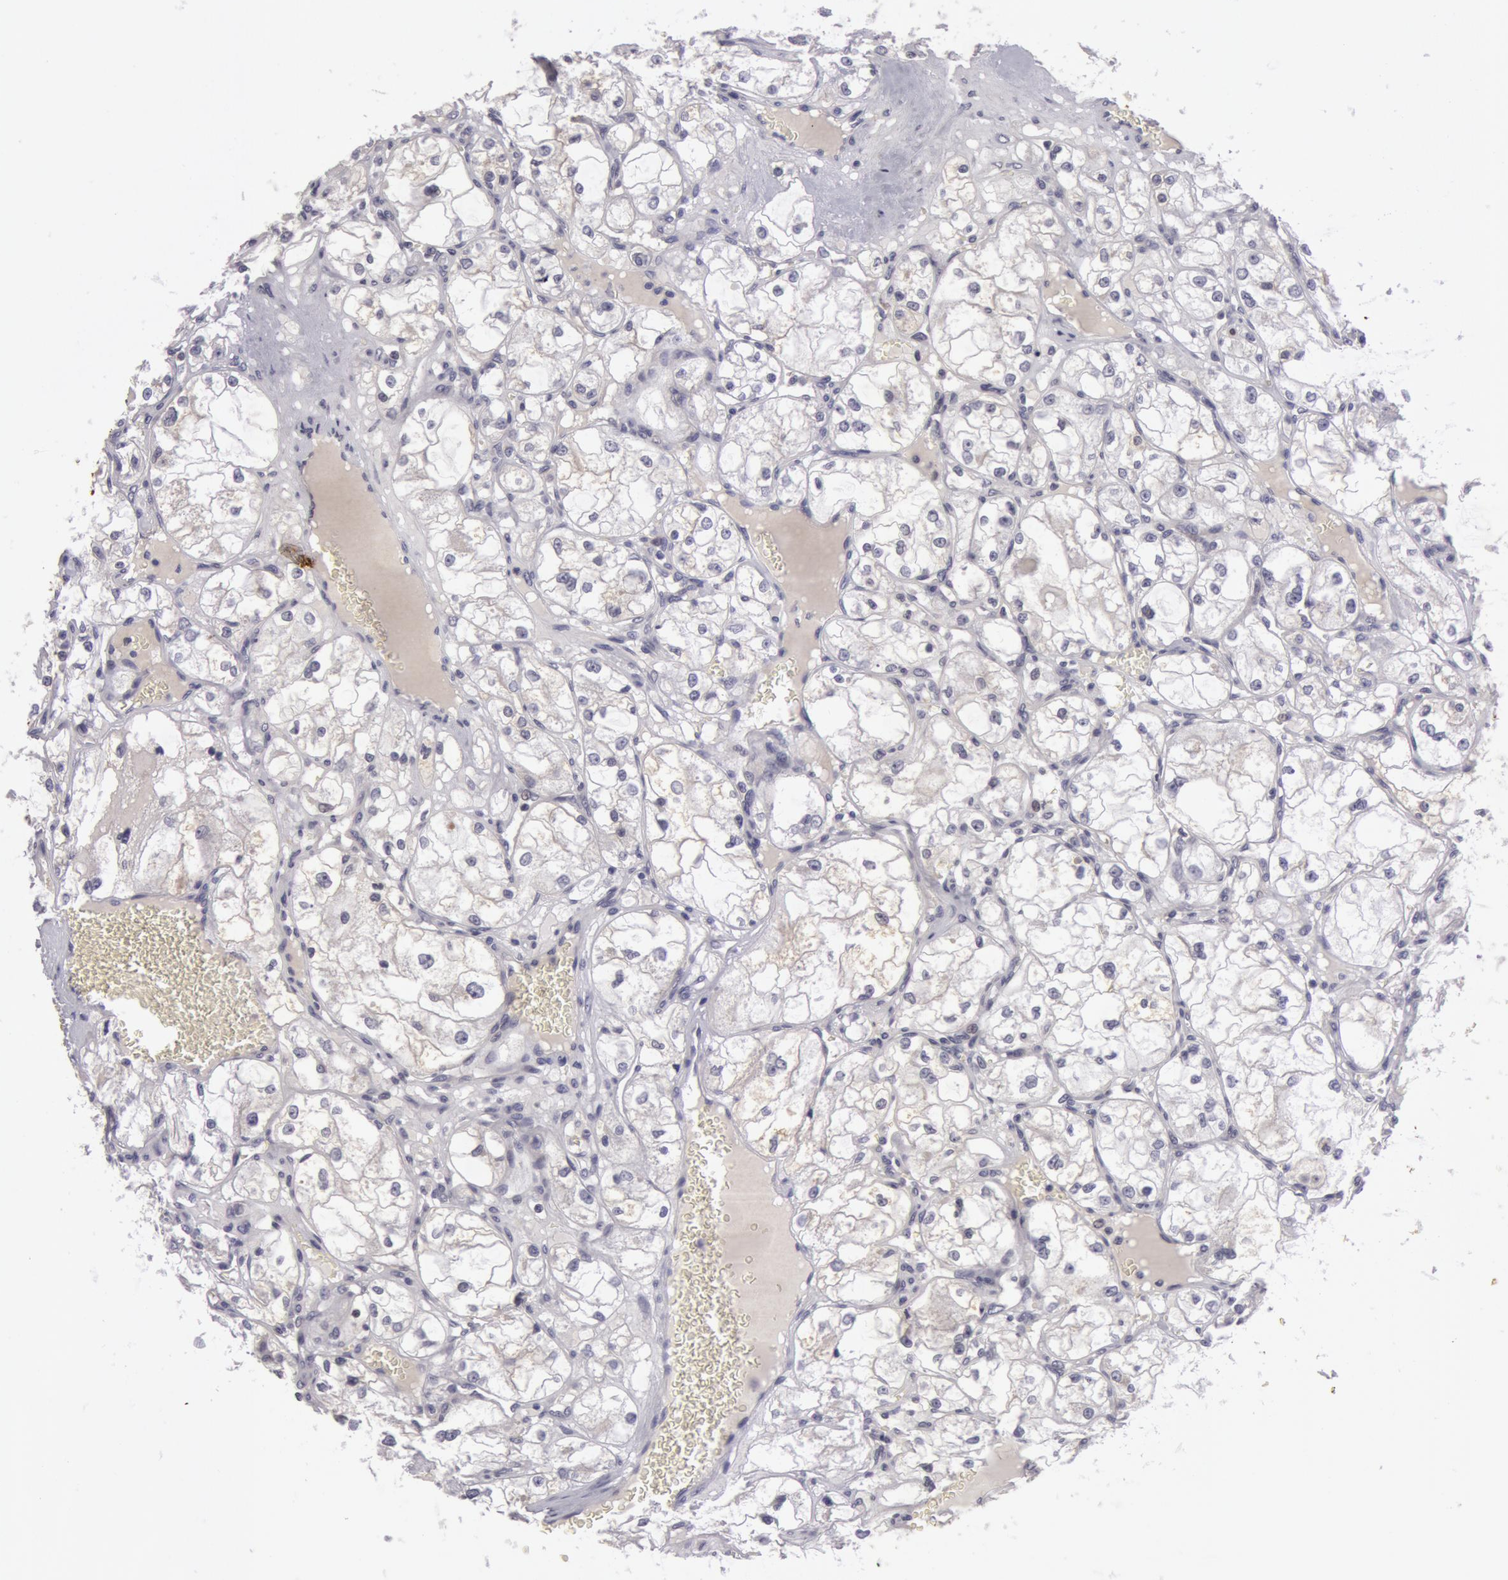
{"staining": {"intensity": "negative", "quantity": "none", "location": "none"}, "tissue": "renal cancer", "cell_type": "Tumor cells", "image_type": "cancer", "snomed": [{"axis": "morphology", "description": "Adenocarcinoma, NOS"}, {"axis": "topography", "description": "Kidney"}], "caption": "This is an immunohistochemistry micrograph of renal adenocarcinoma. There is no positivity in tumor cells.", "gene": "NLGN4X", "patient": {"sex": "male", "age": 61}}